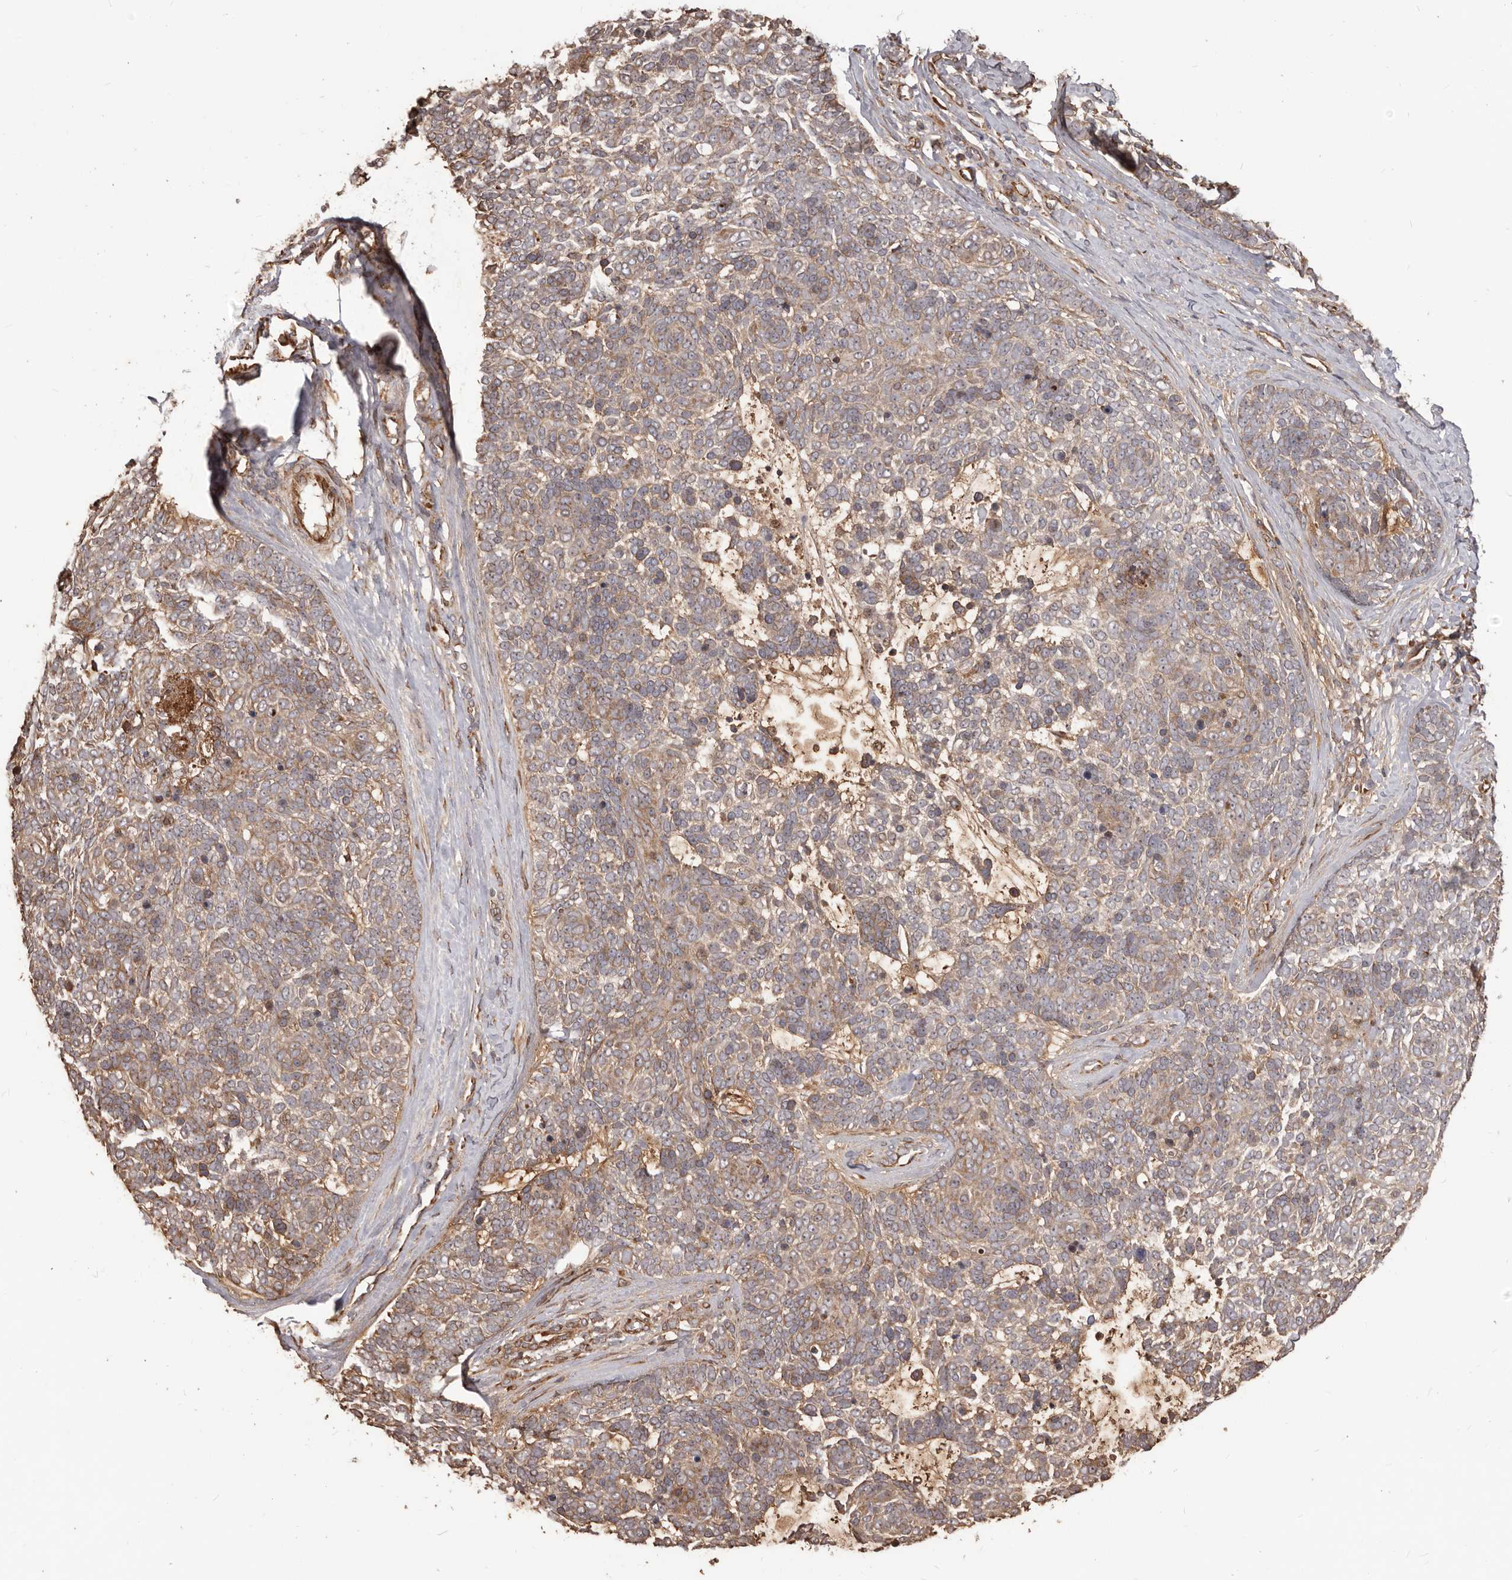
{"staining": {"intensity": "weak", "quantity": "25%-75%", "location": "cytoplasmic/membranous"}, "tissue": "skin cancer", "cell_type": "Tumor cells", "image_type": "cancer", "snomed": [{"axis": "morphology", "description": "Basal cell carcinoma"}, {"axis": "topography", "description": "Skin"}], "caption": "An image showing weak cytoplasmic/membranous staining in approximately 25%-75% of tumor cells in skin cancer (basal cell carcinoma), as visualized by brown immunohistochemical staining.", "gene": "MTO1", "patient": {"sex": "female", "age": 81}}